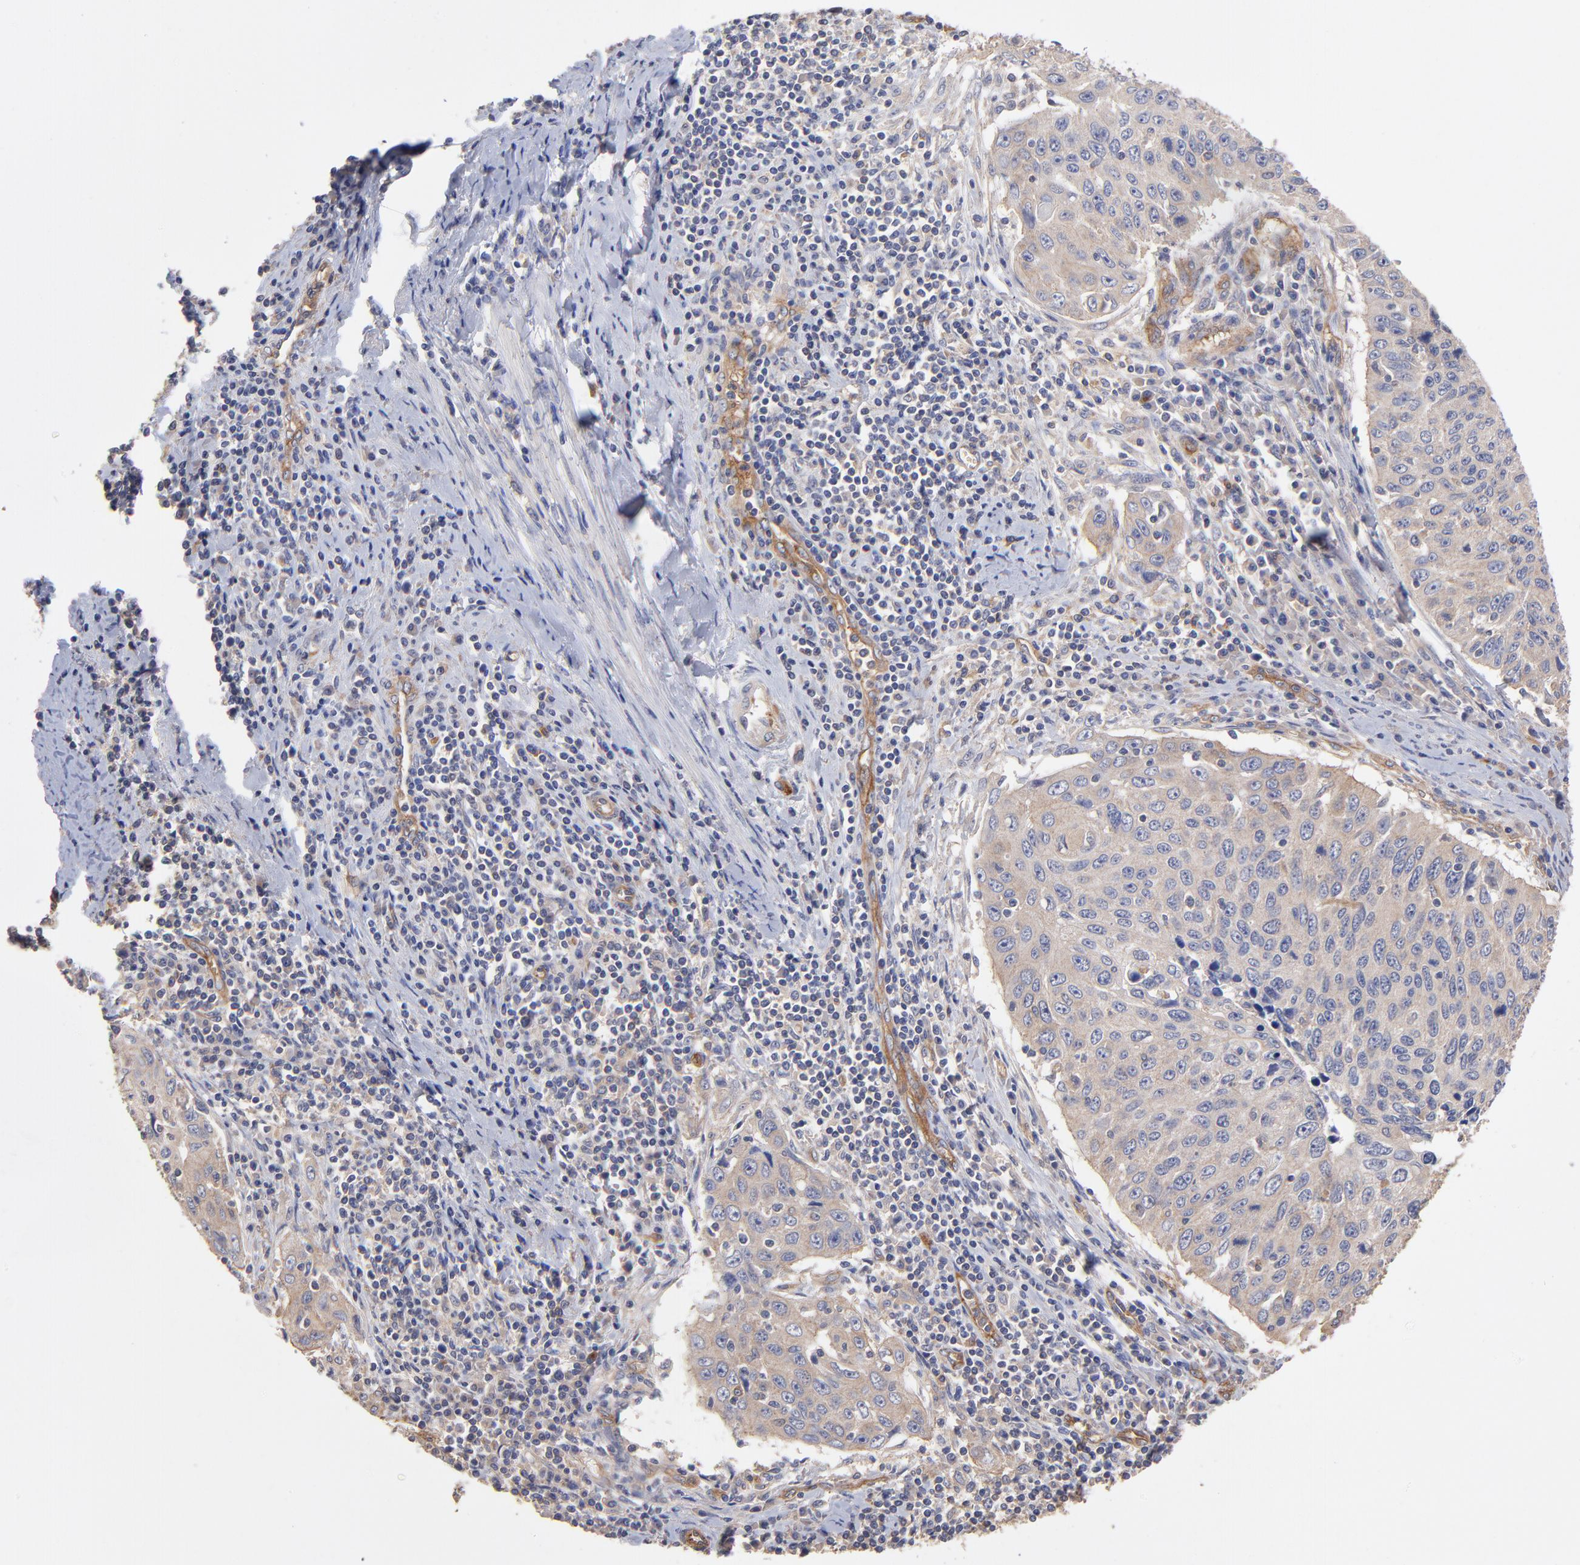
{"staining": {"intensity": "weak", "quantity": ">75%", "location": "cytoplasmic/membranous"}, "tissue": "cervical cancer", "cell_type": "Tumor cells", "image_type": "cancer", "snomed": [{"axis": "morphology", "description": "Squamous cell carcinoma, NOS"}, {"axis": "topography", "description": "Cervix"}], "caption": "Immunohistochemistry (IHC) of cervical cancer shows low levels of weak cytoplasmic/membranous staining in approximately >75% of tumor cells.", "gene": "ASB7", "patient": {"sex": "female", "age": 53}}